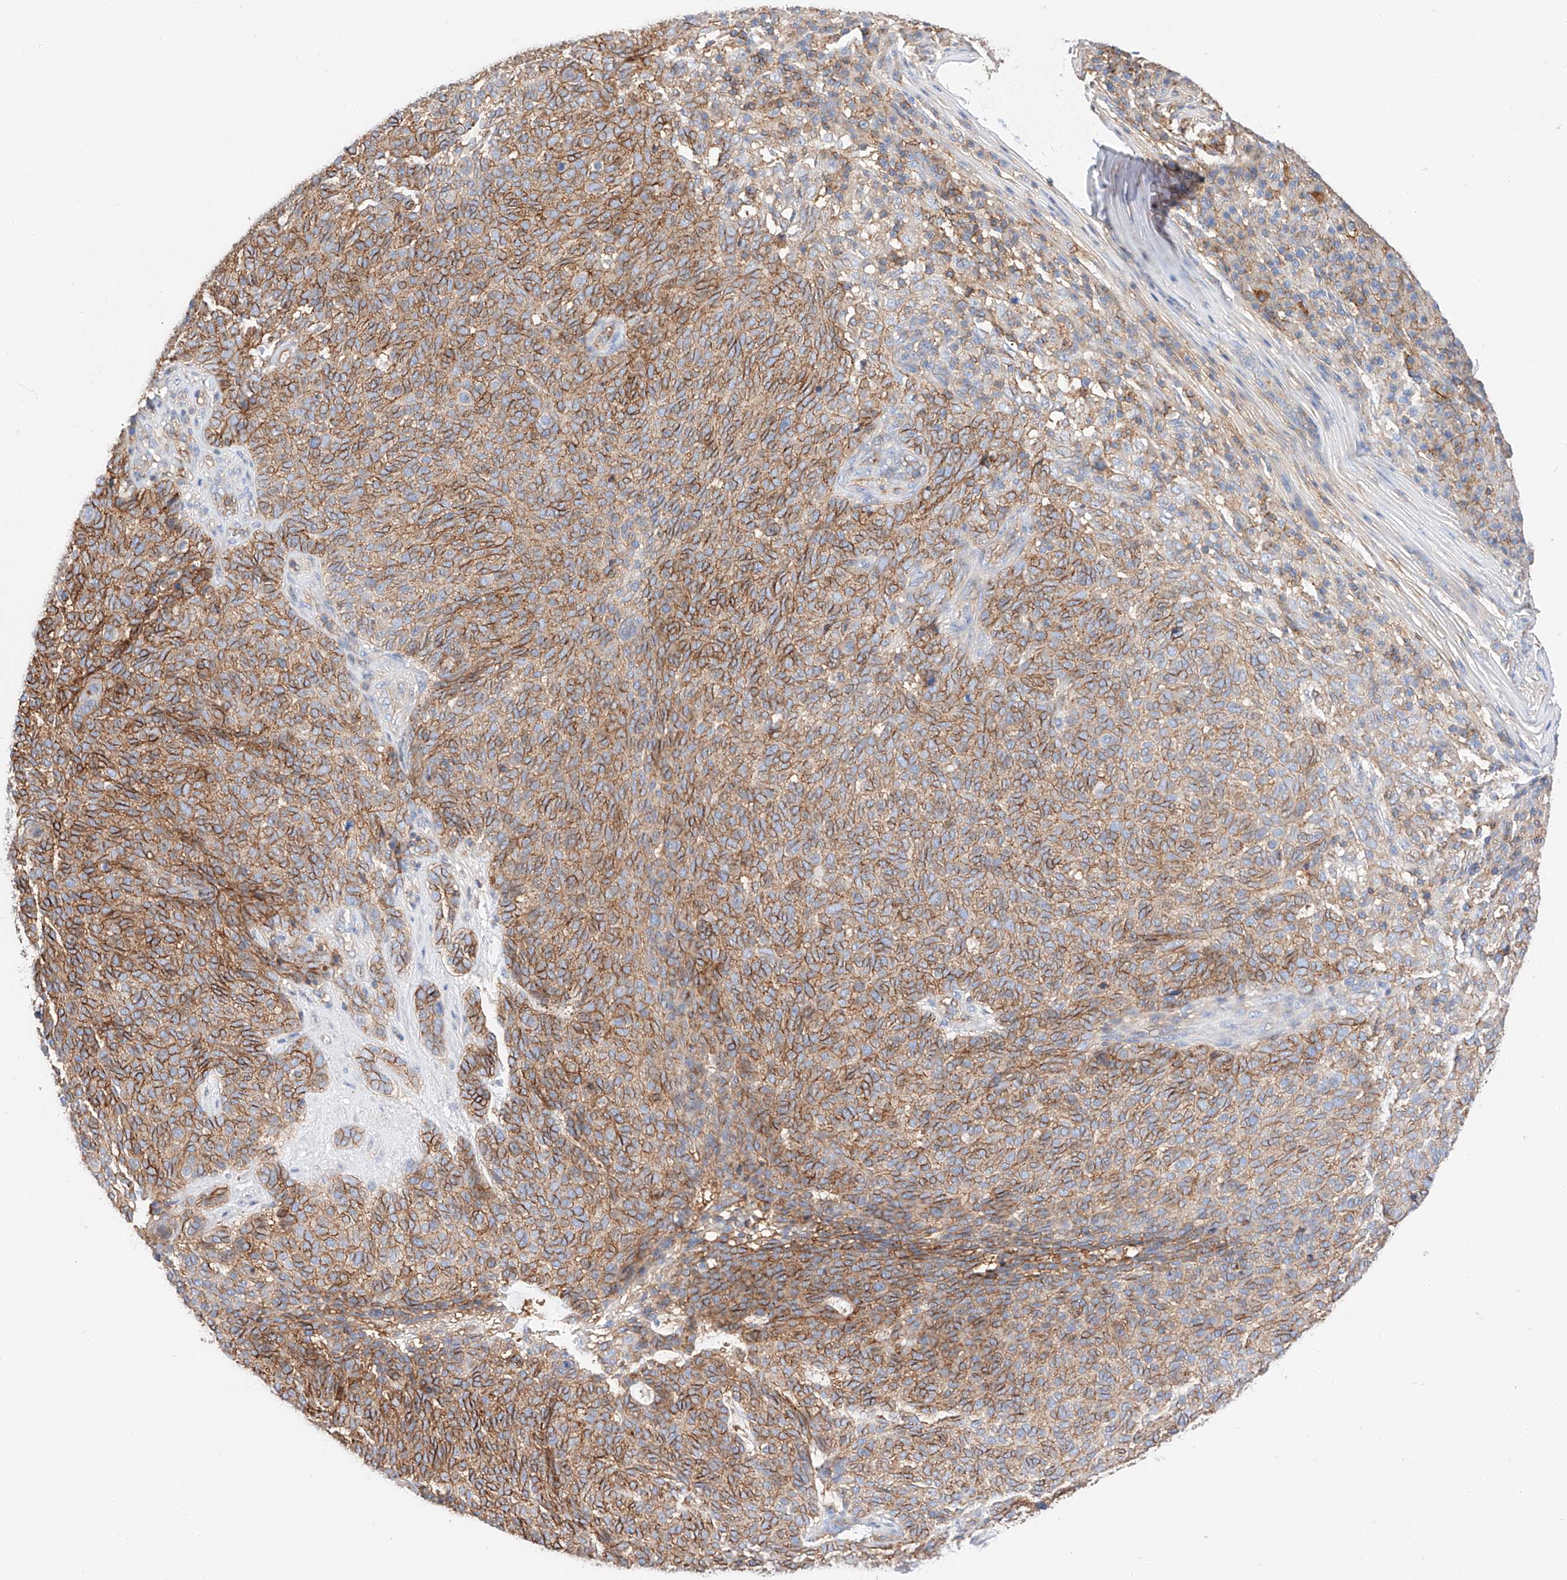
{"staining": {"intensity": "moderate", "quantity": ">75%", "location": "cytoplasmic/membranous"}, "tissue": "skin cancer", "cell_type": "Tumor cells", "image_type": "cancer", "snomed": [{"axis": "morphology", "description": "Squamous cell carcinoma, NOS"}, {"axis": "topography", "description": "Skin"}], "caption": "Protein staining displays moderate cytoplasmic/membranous staining in approximately >75% of tumor cells in squamous cell carcinoma (skin).", "gene": "HAUS4", "patient": {"sex": "female", "age": 90}}